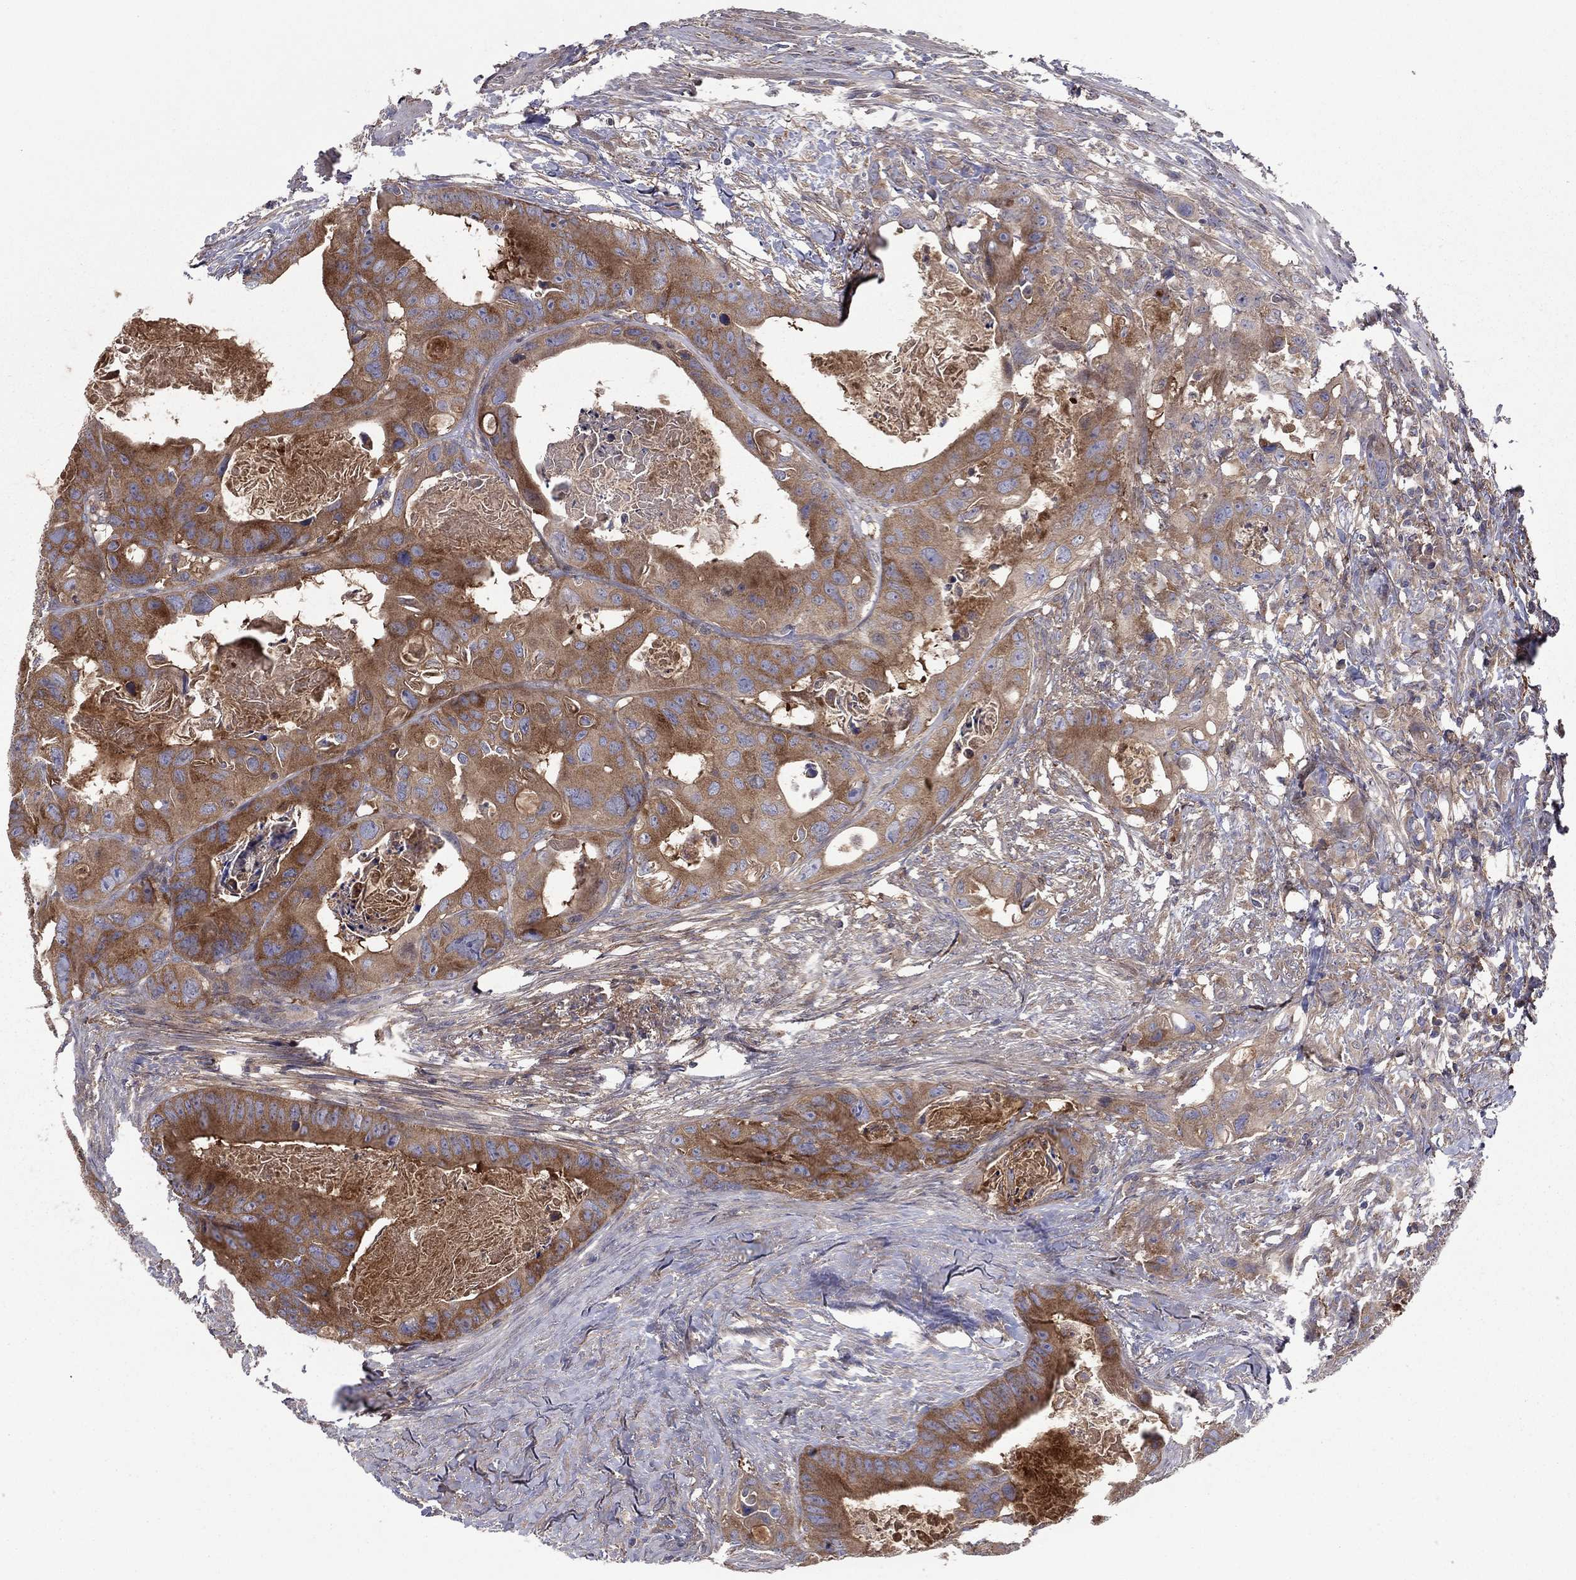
{"staining": {"intensity": "strong", "quantity": "<25%", "location": "cytoplasmic/membranous"}, "tissue": "colorectal cancer", "cell_type": "Tumor cells", "image_type": "cancer", "snomed": [{"axis": "morphology", "description": "Adenocarcinoma, NOS"}, {"axis": "topography", "description": "Rectum"}], "caption": "Immunohistochemical staining of human colorectal cancer (adenocarcinoma) reveals strong cytoplasmic/membranous protein expression in approximately <25% of tumor cells.", "gene": "RNF123", "patient": {"sex": "male", "age": 64}}